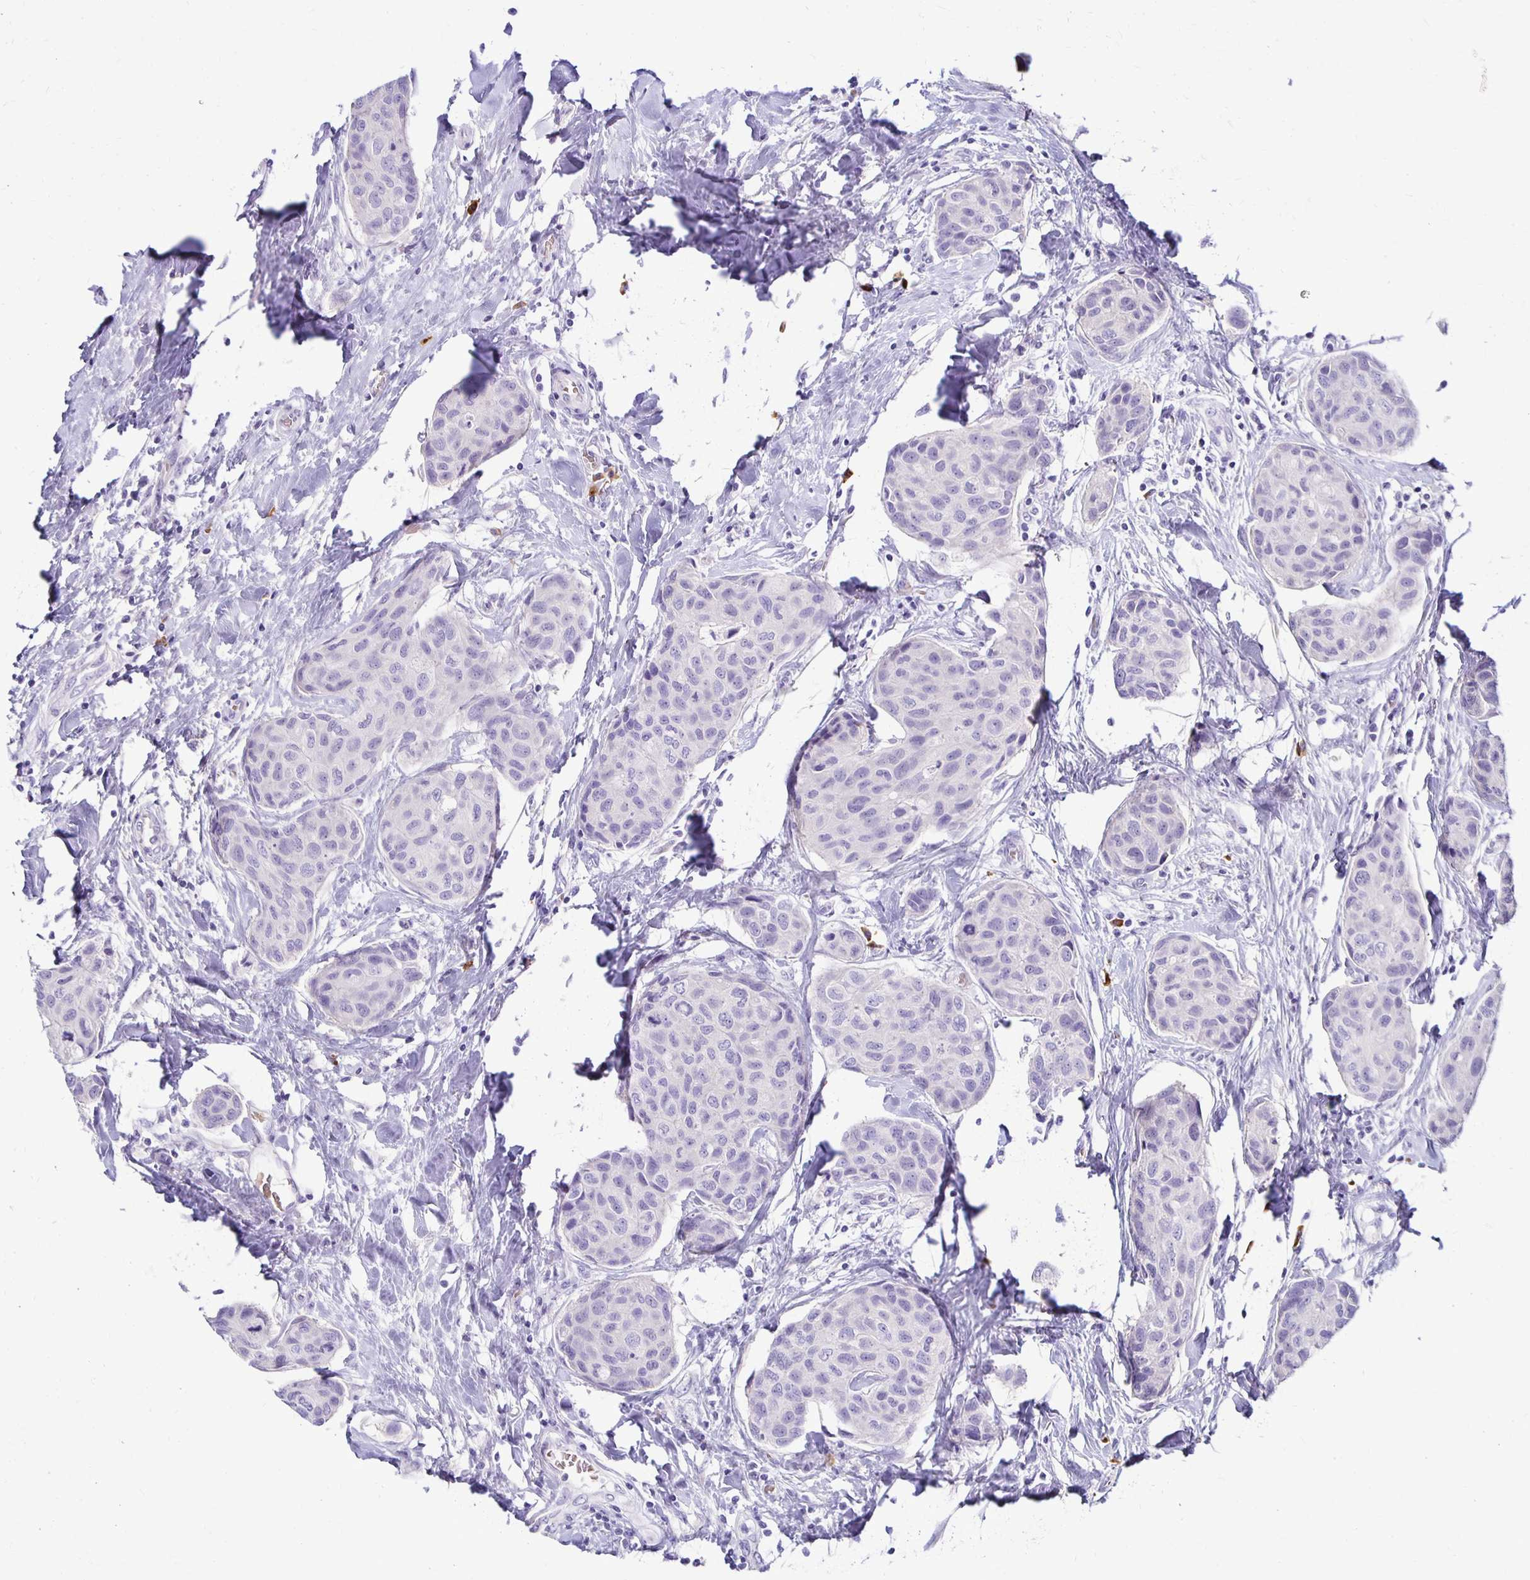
{"staining": {"intensity": "negative", "quantity": "none", "location": "none"}, "tissue": "breast cancer", "cell_type": "Tumor cells", "image_type": "cancer", "snomed": [{"axis": "morphology", "description": "Duct carcinoma"}, {"axis": "topography", "description": "Breast"}], "caption": "The histopathology image displays no staining of tumor cells in breast cancer.", "gene": "FNTB", "patient": {"sex": "female", "age": 80}}